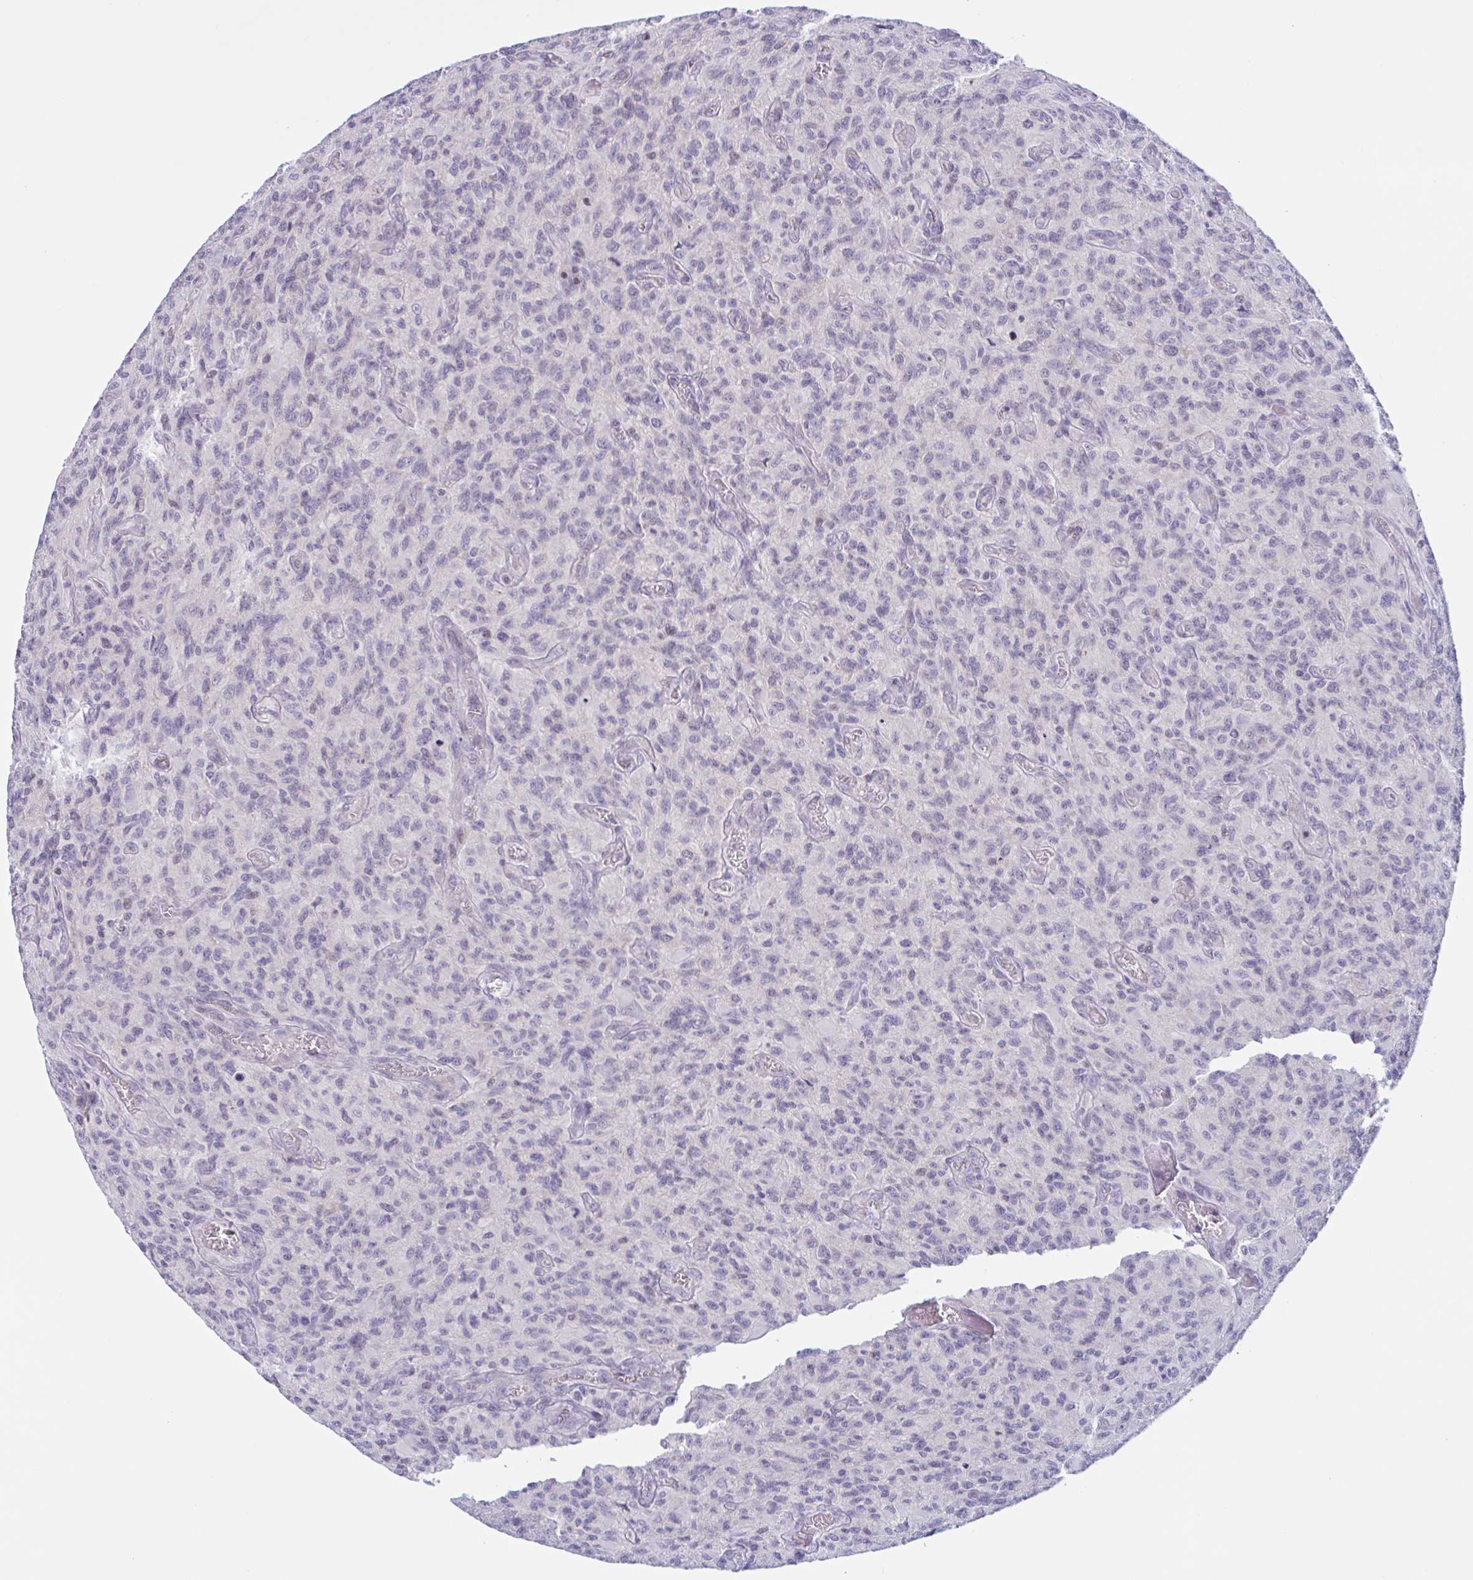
{"staining": {"intensity": "negative", "quantity": "none", "location": "none"}, "tissue": "glioma", "cell_type": "Tumor cells", "image_type": "cancer", "snomed": [{"axis": "morphology", "description": "Glioma, malignant, High grade"}, {"axis": "topography", "description": "Brain"}], "caption": "Immunohistochemistry of glioma displays no positivity in tumor cells.", "gene": "SNX11", "patient": {"sex": "male", "age": 61}}